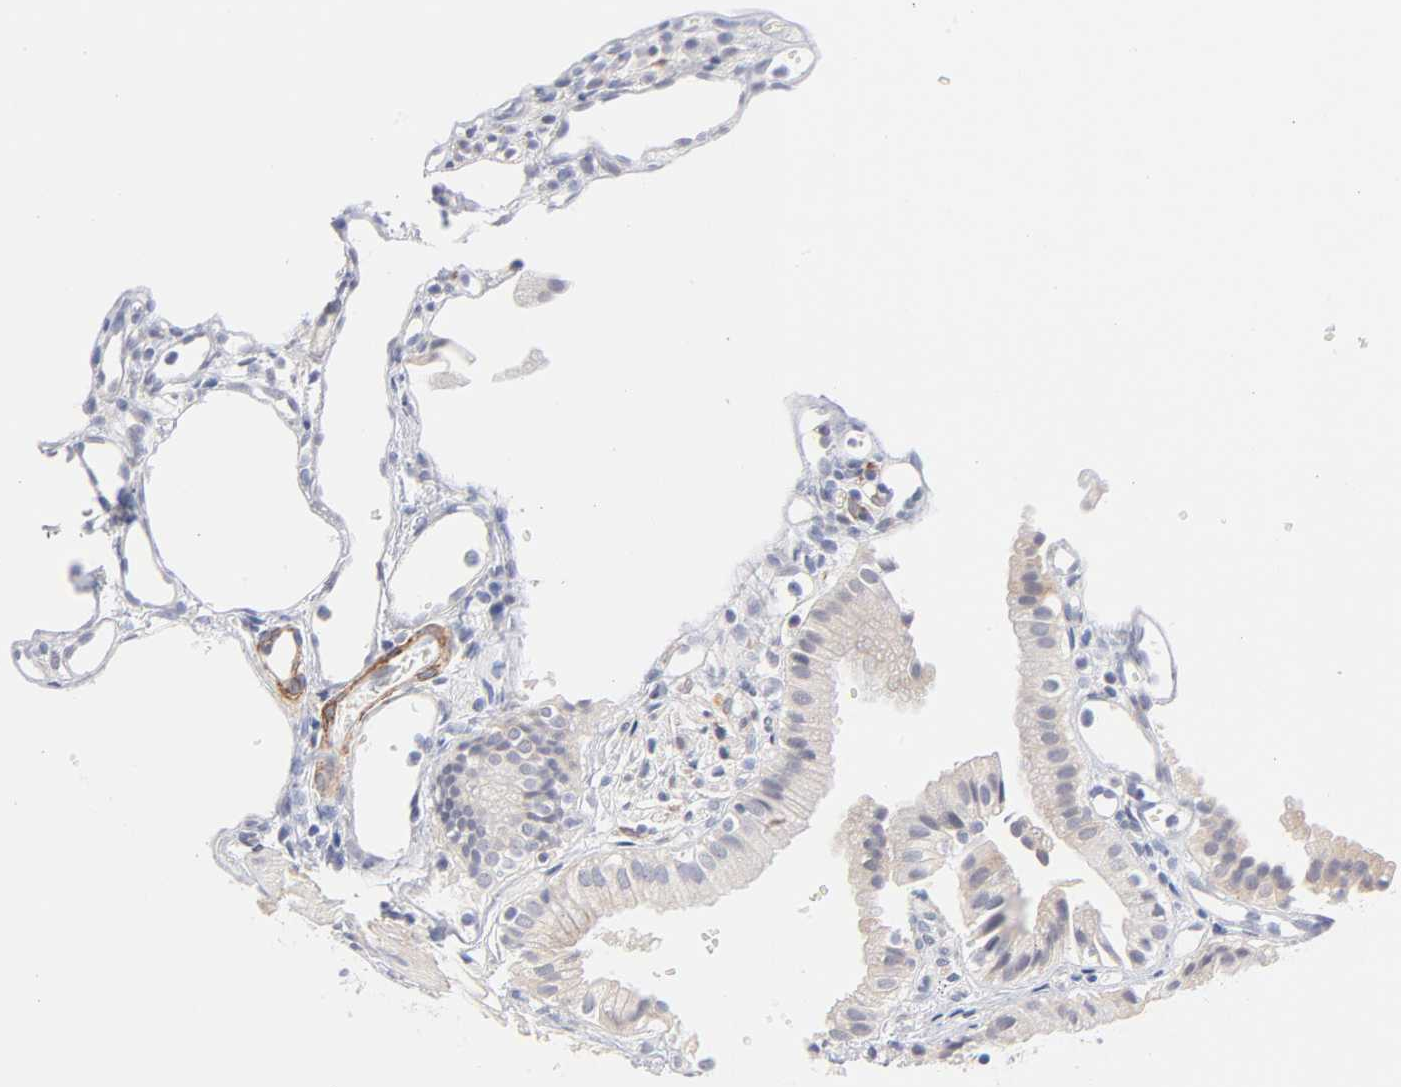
{"staining": {"intensity": "negative", "quantity": "none", "location": "none"}, "tissue": "gallbladder", "cell_type": "Glandular cells", "image_type": "normal", "snomed": [{"axis": "morphology", "description": "Normal tissue, NOS"}, {"axis": "topography", "description": "Gallbladder"}], "caption": "Immunohistochemistry (IHC) of normal human gallbladder demonstrates no staining in glandular cells. (DAB IHC with hematoxylin counter stain).", "gene": "MID1", "patient": {"sex": "male", "age": 65}}